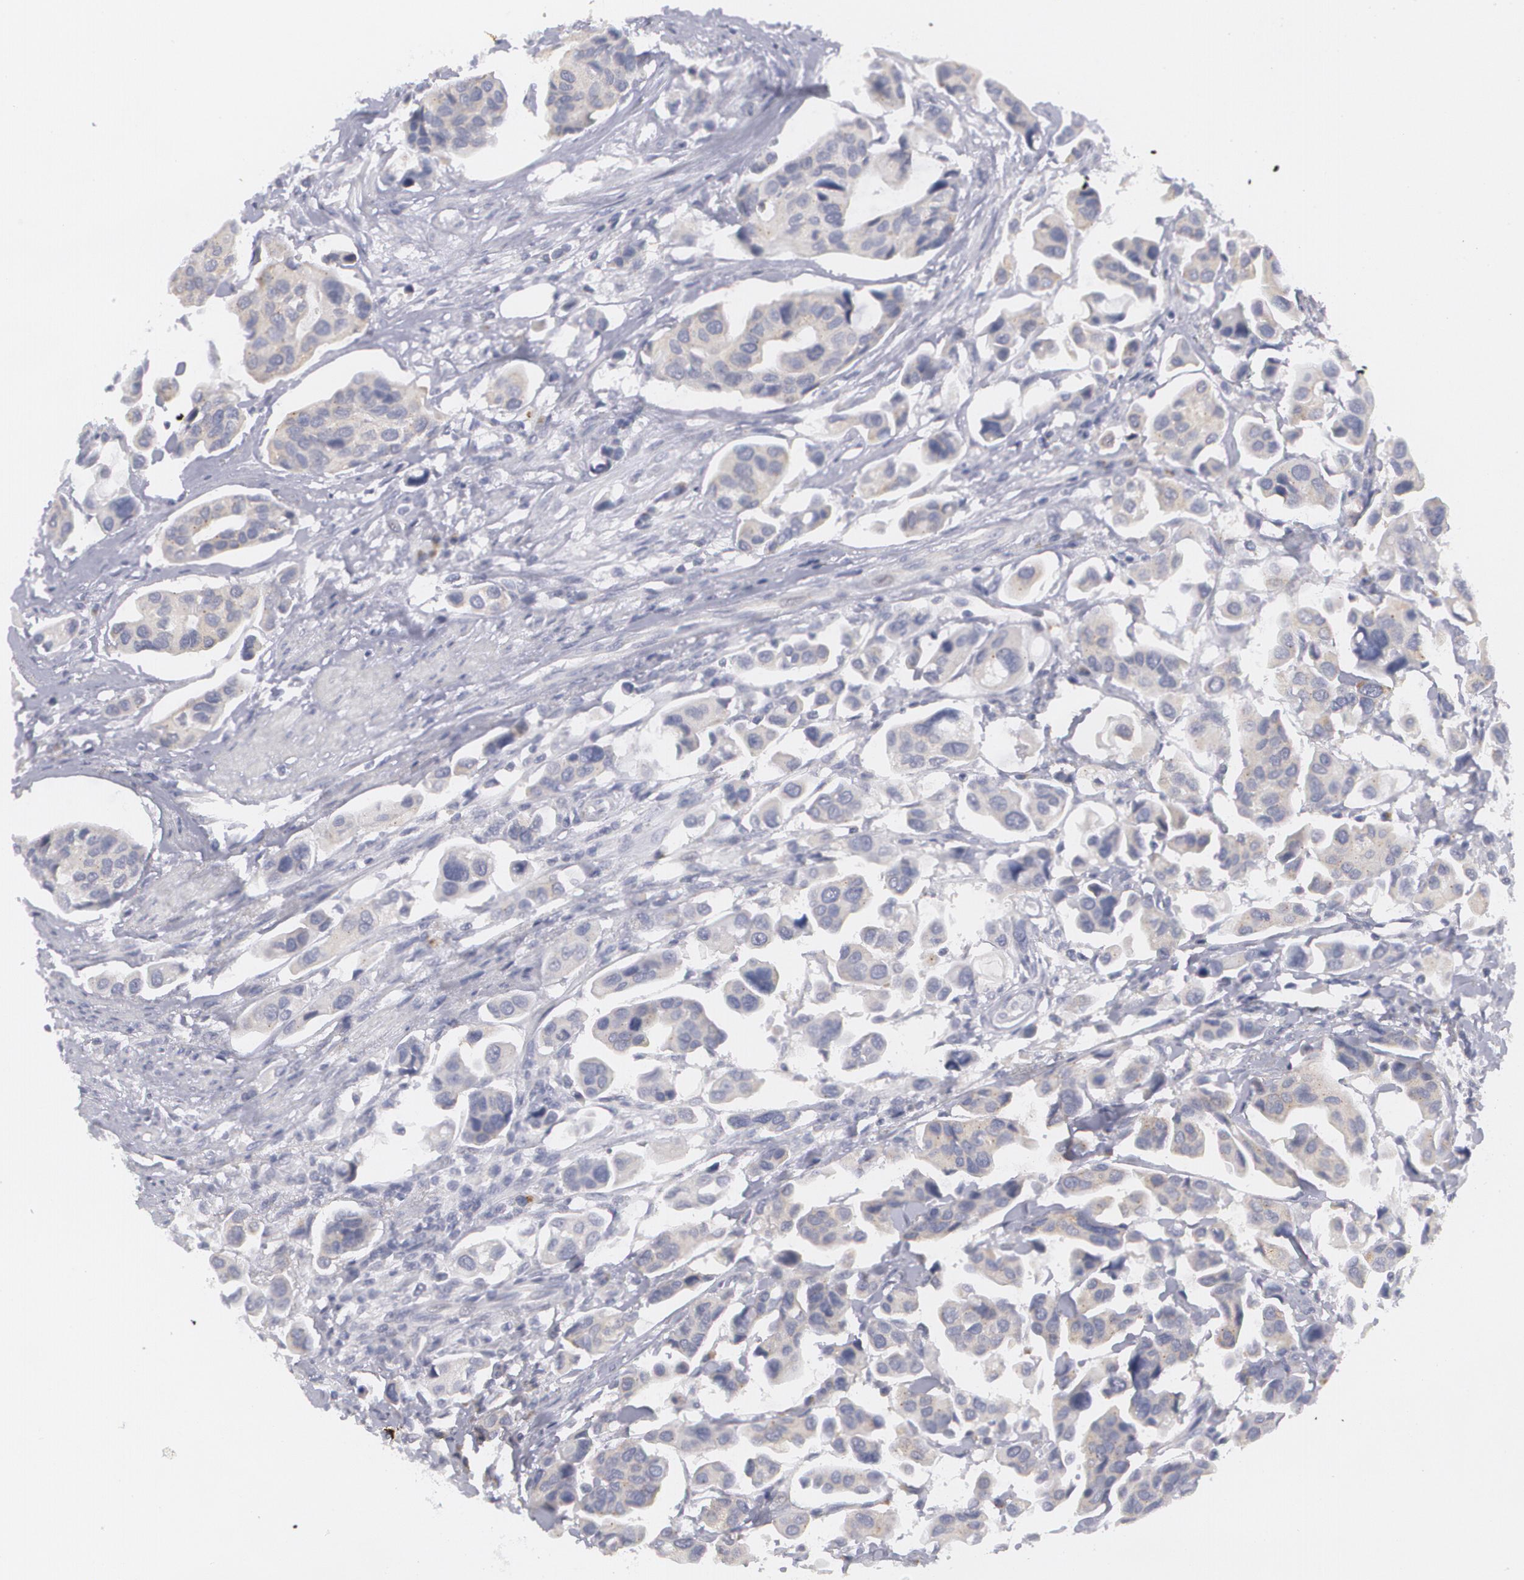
{"staining": {"intensity": "negative", "quantity": "none", "location": "none"}, "tissue": "urothelial cancer", "cell_type": "Tumor cells", "image_type": "cancer", "snomed": [{"axis": "morphology", "description": "Adenocarcinoma, NOS"}, {"axis": "topography", "description": "Urinary bladder"}], "caption": "Adenocarcinoma was stained to show a protein in brown. There is no significant expression in tumor cells.", "gene": "MBNL3", "patient": {"sex": "male", "age": 61}}